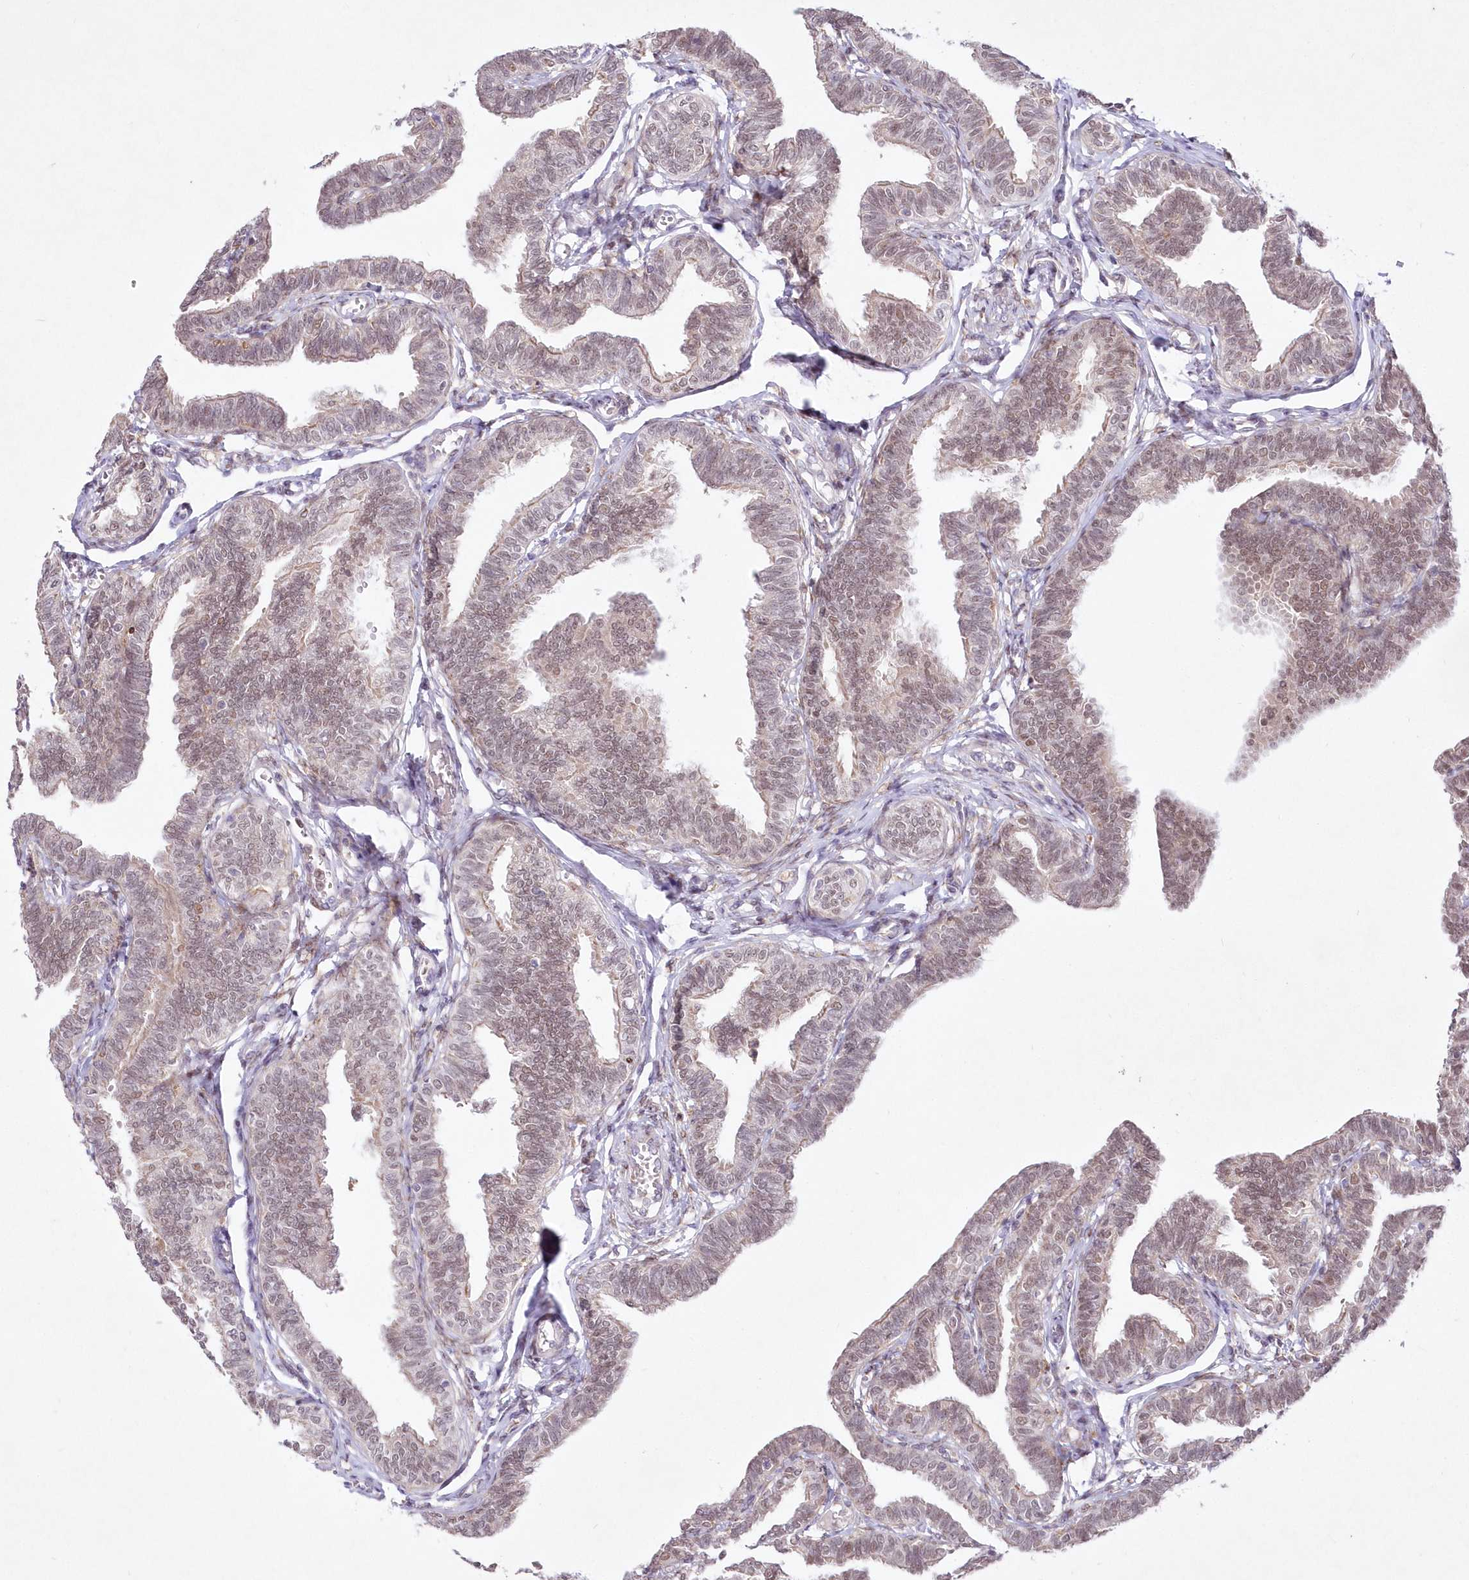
{"staining": {"intensity": "weak", "quantity": "25%-75%", "location": "nuclear"}, "tissue": "fallopian tube", "cell_type": "Glandular cells", "image_type": "normal", "snomed": [{"axis": "morphology", "description": "Normal tissue, NOS"}, {"axis": "topography", "description": "Fallopian tube"}, {"axis": "topography", "description": "Ovary"}], "caption": "Brown immunohistochemical staining in benign human fallopian tube demonstrates weak nuclear positivity in about 25%-75% of glandular cells. The staining was performed using DAB (3,3'-diaminobenzidine) to visualize the protein expression in brown, while the nuclei were stained in blue with hematoxylin (Magnification: 20x).", "gene": "LDB1", "patient": {"sex": "female", "age": 23}}